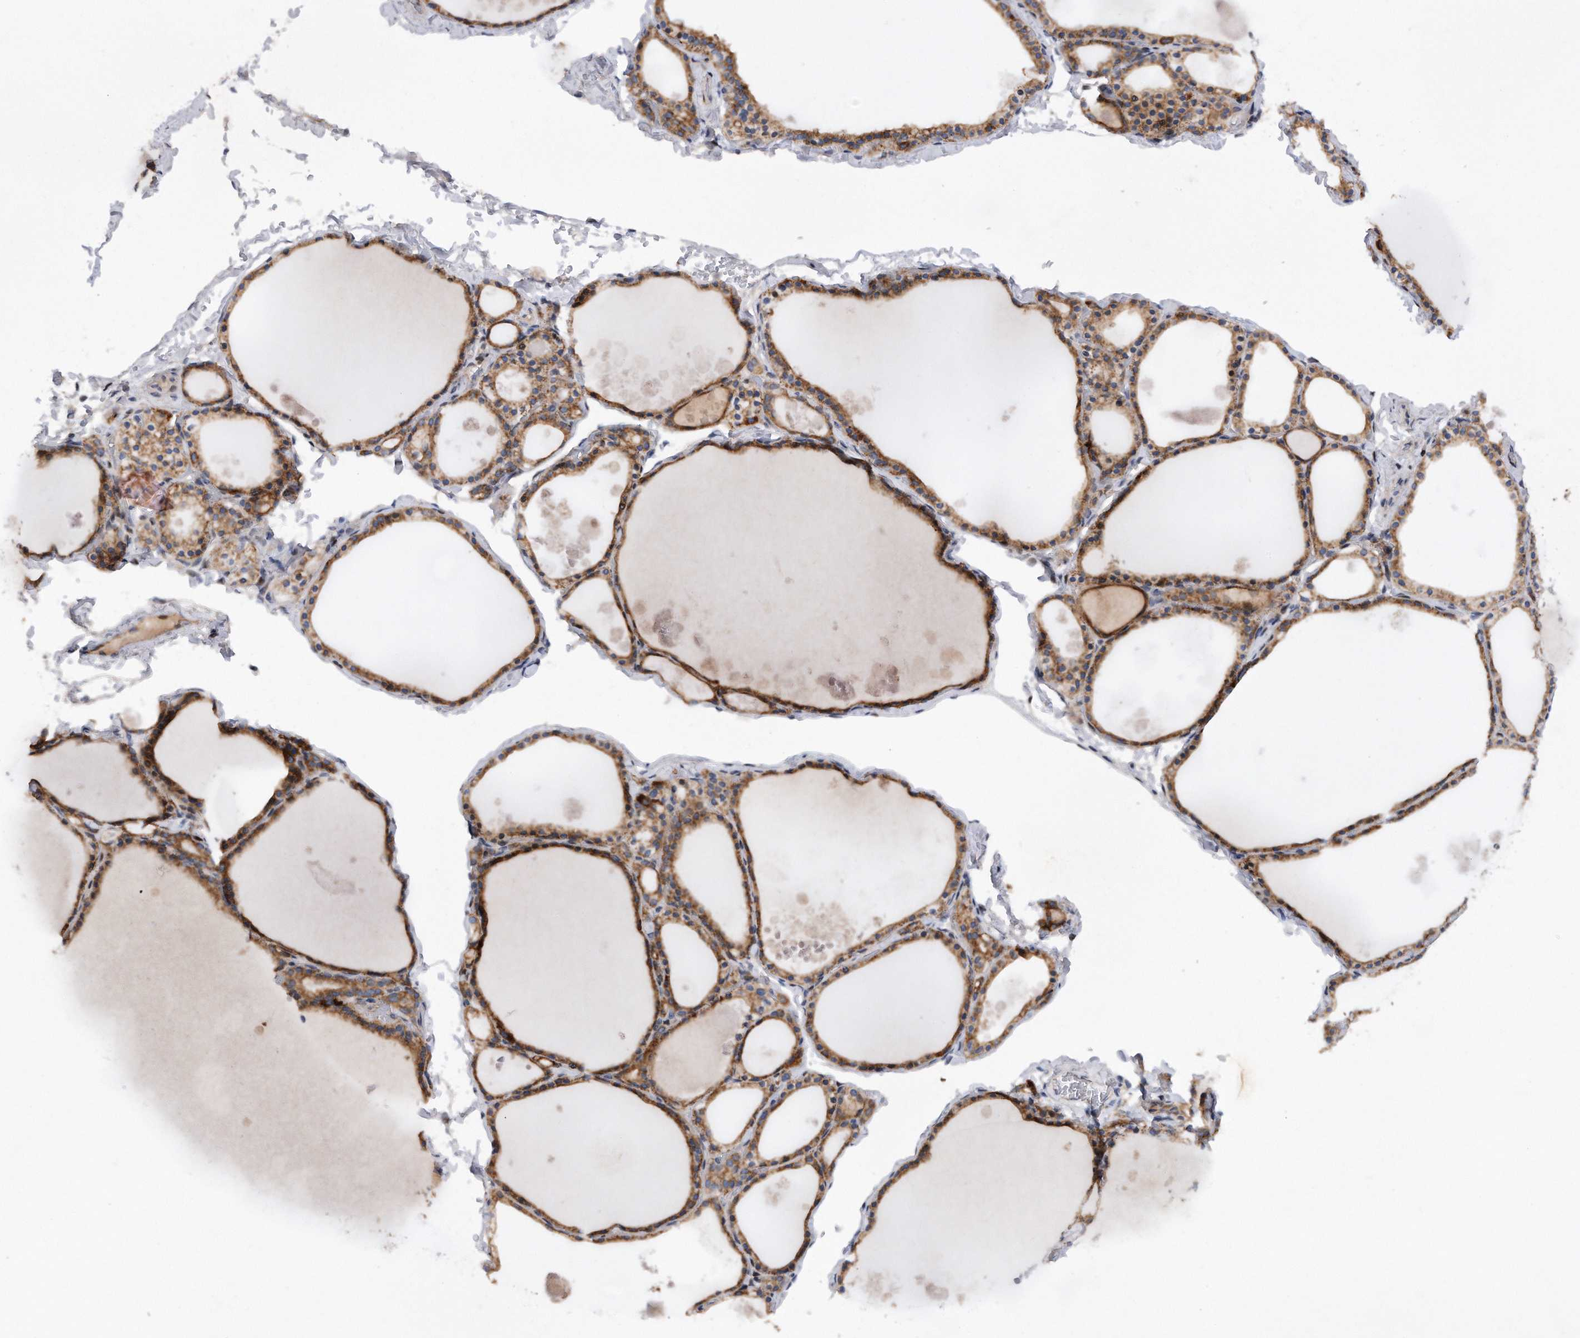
{"staining": {"intensity": "strong", "quantity": ">75%", "location": "cytoplasmic/membranous"}, "tissue": "thyroid gland", "cell_type": "Glandular cells", "image_type": "normal", "snomed": [{"axis": "morphology", "description": "Normal tissue, NOS"}, {"axis": "topography", "description": "Thyroid gland"}], "caption": "About >75% of glandular cells in benign thyroid gland display strong cytoplasmic/membranous protein positivity as visualized by brown immunohistochemical staining.", "gene": "CDH12", "patient": {"sex": "male", "age": 56}}